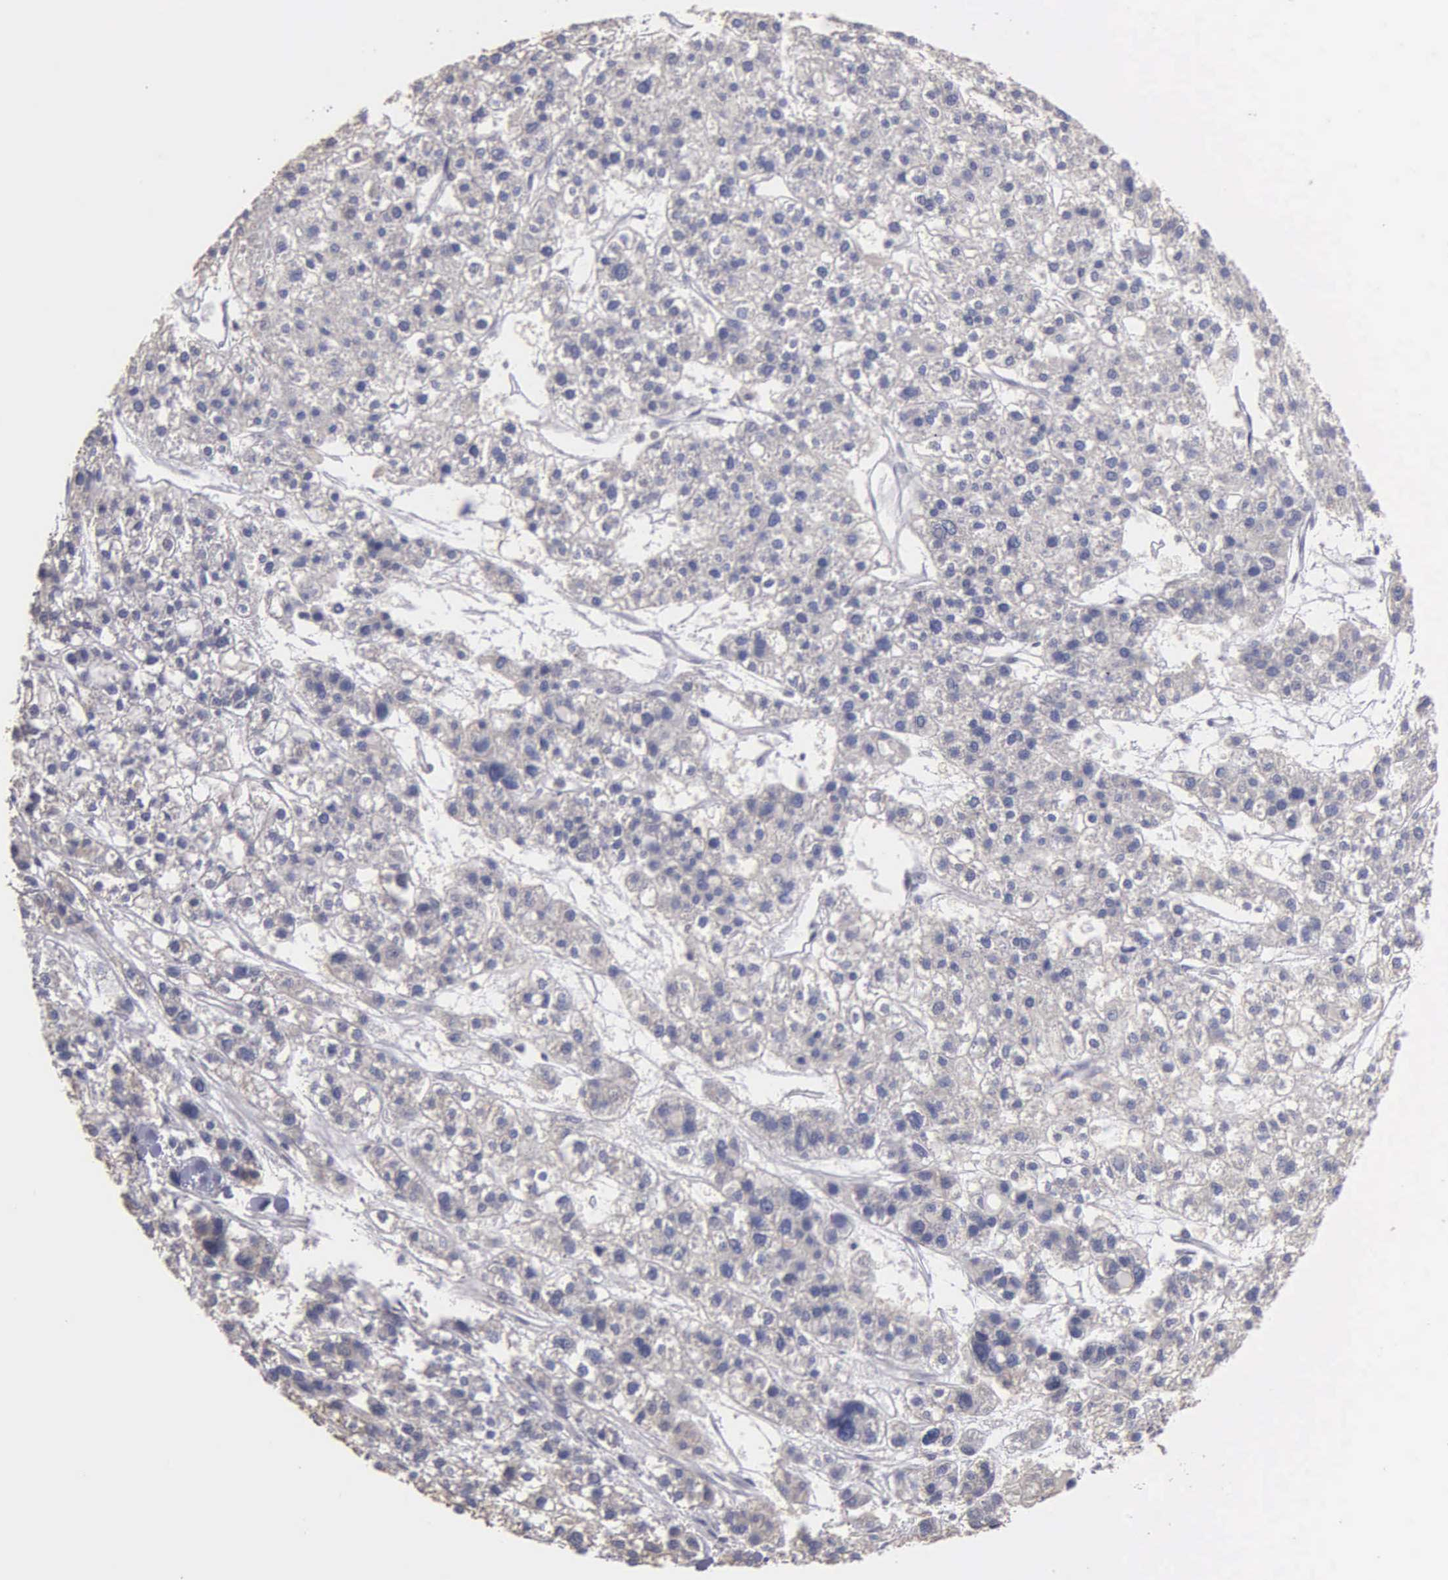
{"staining": {"intensity": "negative", "quantity": "none", "location": "none"}, "tissue": "liver cancer", "cell_type": "Tumor cells", "image_type": "cancer", "snomed": [{"axis": "morphology", "description": "Carcinoma, Hepatocellular, NOS"}, {"axis": "topography", "description": "Liver"}], "caption": "Tumor cells show no significant positivity in liver hepatocellular carcinoma.", "gene": "BRD1", "patient": {"sex": "female", "age": 85}}